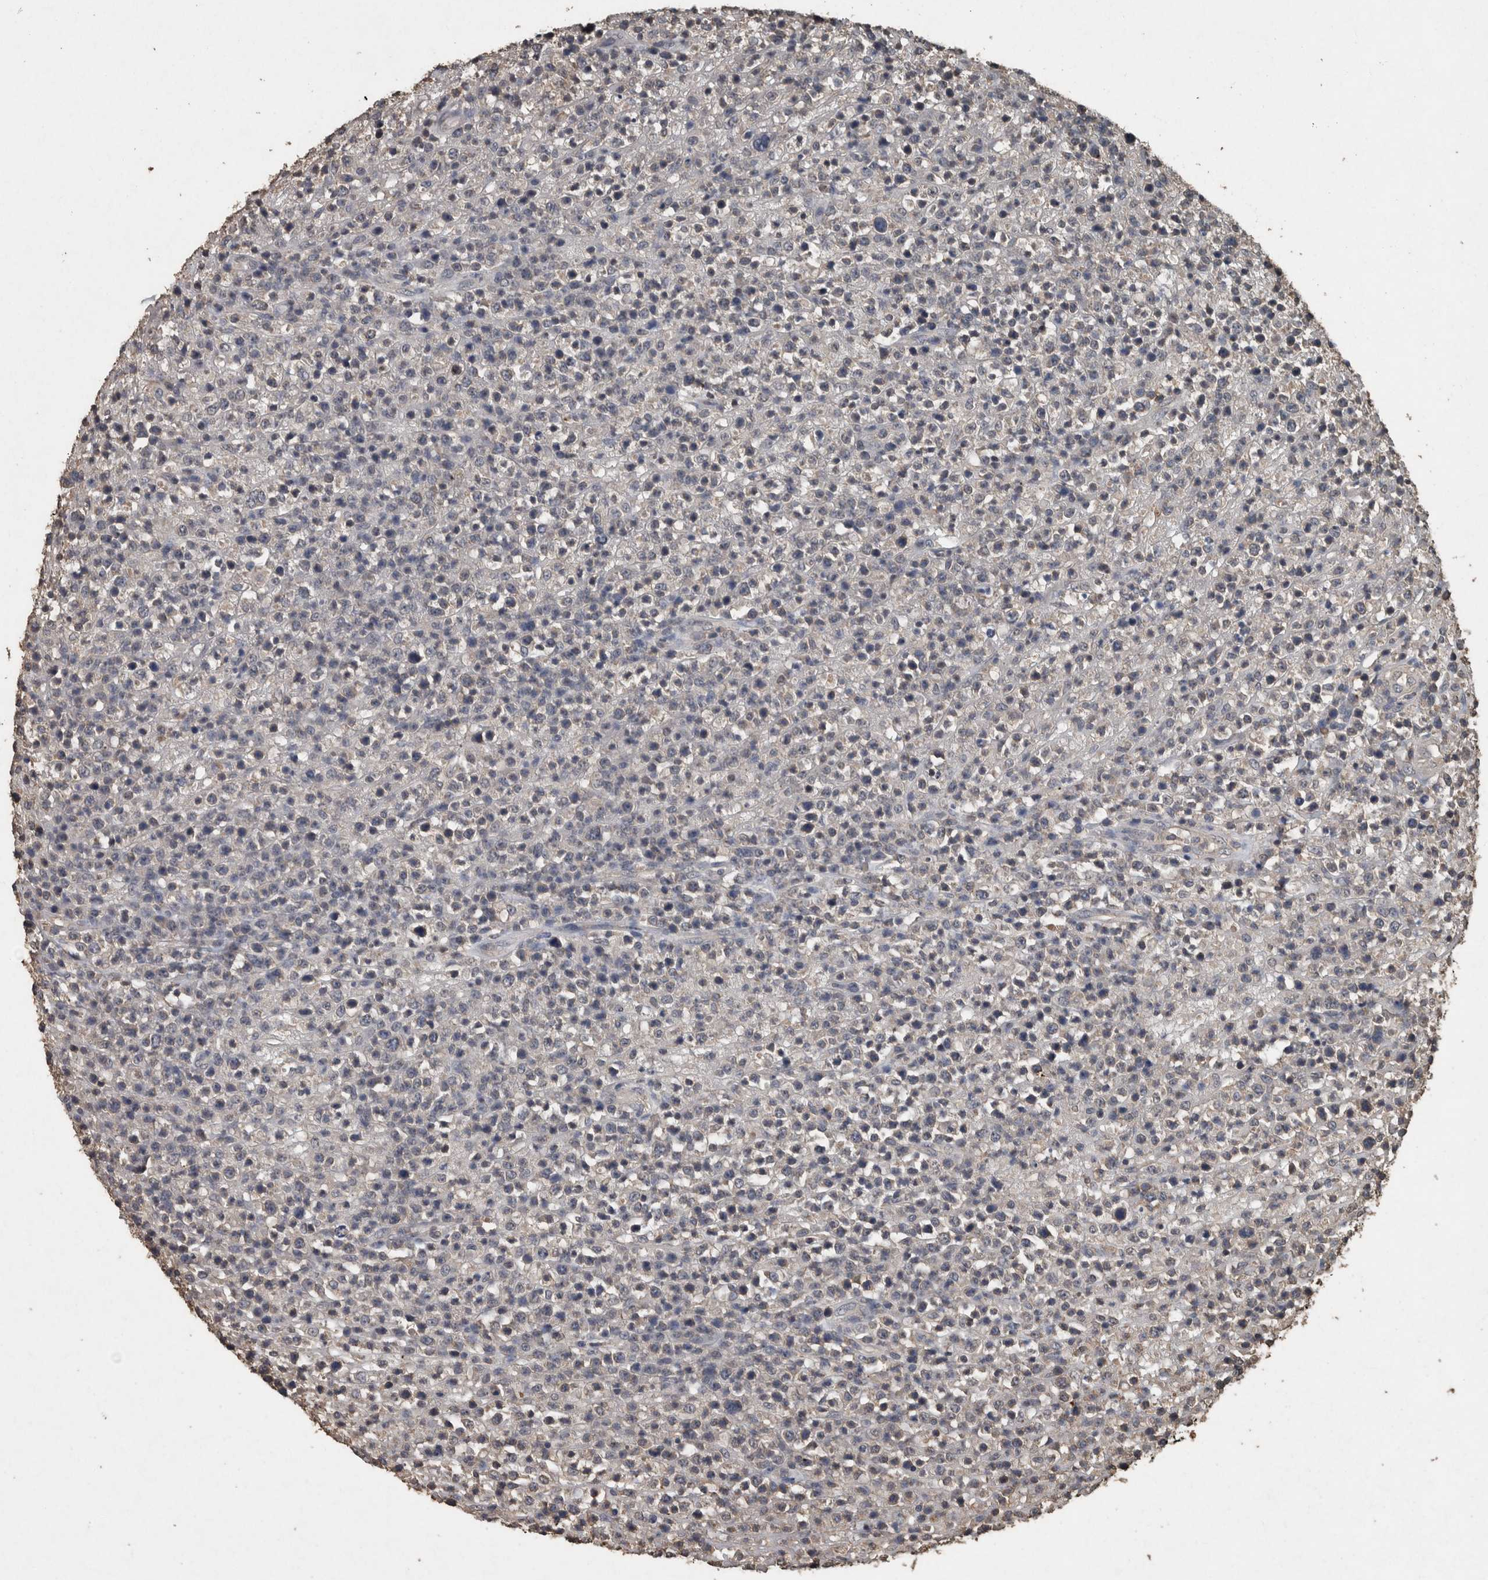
{"staining": {"intensity": "negative", "quantity": "none", "location": "none"}, "tissue": "lymphoma", "cell_type": "Tumor cells", "image_type": "cancer", "snomed": [{"axis": "morphology", "description": "Malignant lymphoma, non-Hodgkin's type, High grade"}, {"axis": "topography", "description": "Colon"}], "caption": "Protein analysis of lymphoma exhibits no significant staining in tumor cells. (IHC, brightfield microscopy, high magnification).", "gene": "FGFRL1", "patient": {"sex": "female", "age": 53}}